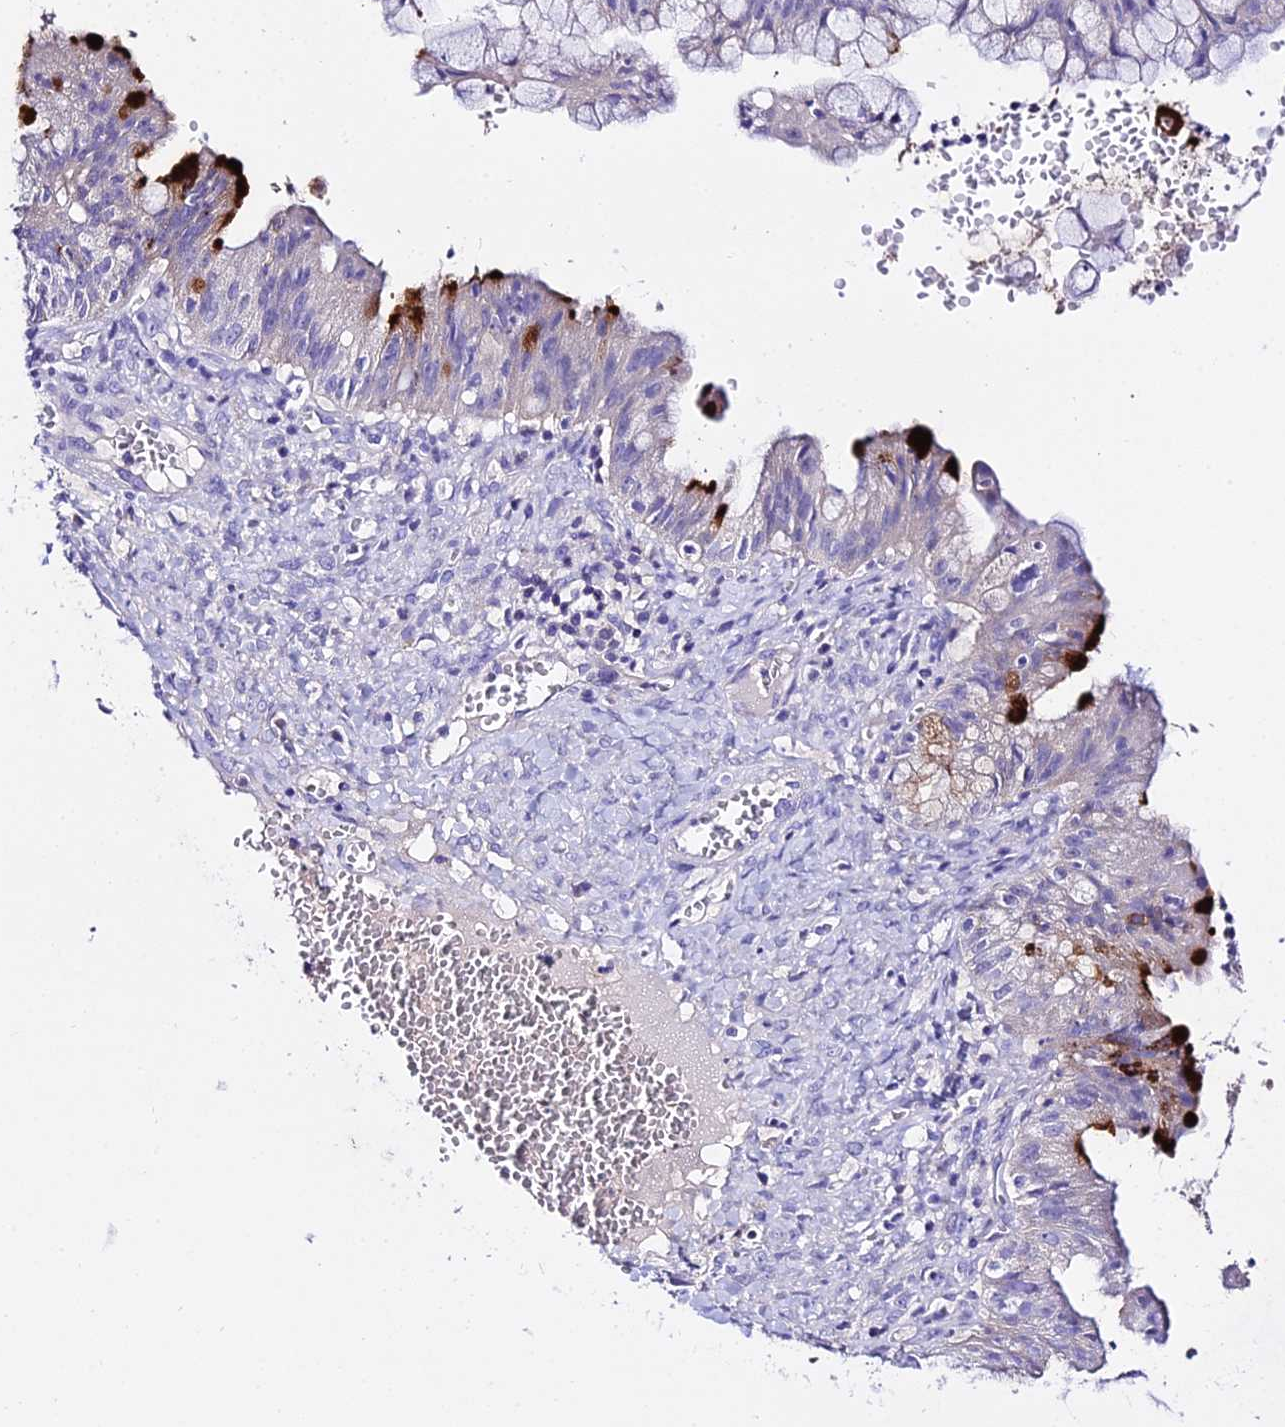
{"staining": {"intensity": "strong", "quantity": "<25%", "location": "cytoplasmic/membranous"}, "tissue": "ovarian cancer", "cell_type": "Tumor cells", "image_type": "cancer", "snomed": [{"axis": "morphology", "description": "Cystadenocarcinoma, mucinous, NOS"}, {"axis": "topography", "description": "Ovary"}], "caption": "Immunohistochemistry photomicrograph of ovarian cancer (mucinous cystadenocarcinoma) stained for a protein (brown), which displays medium levels of strong cytoplasmic/membranous expression in approximately <25% of tumor cells.", "gene": "TMEM117", "patient": {"sex": "female", "age": 70}}